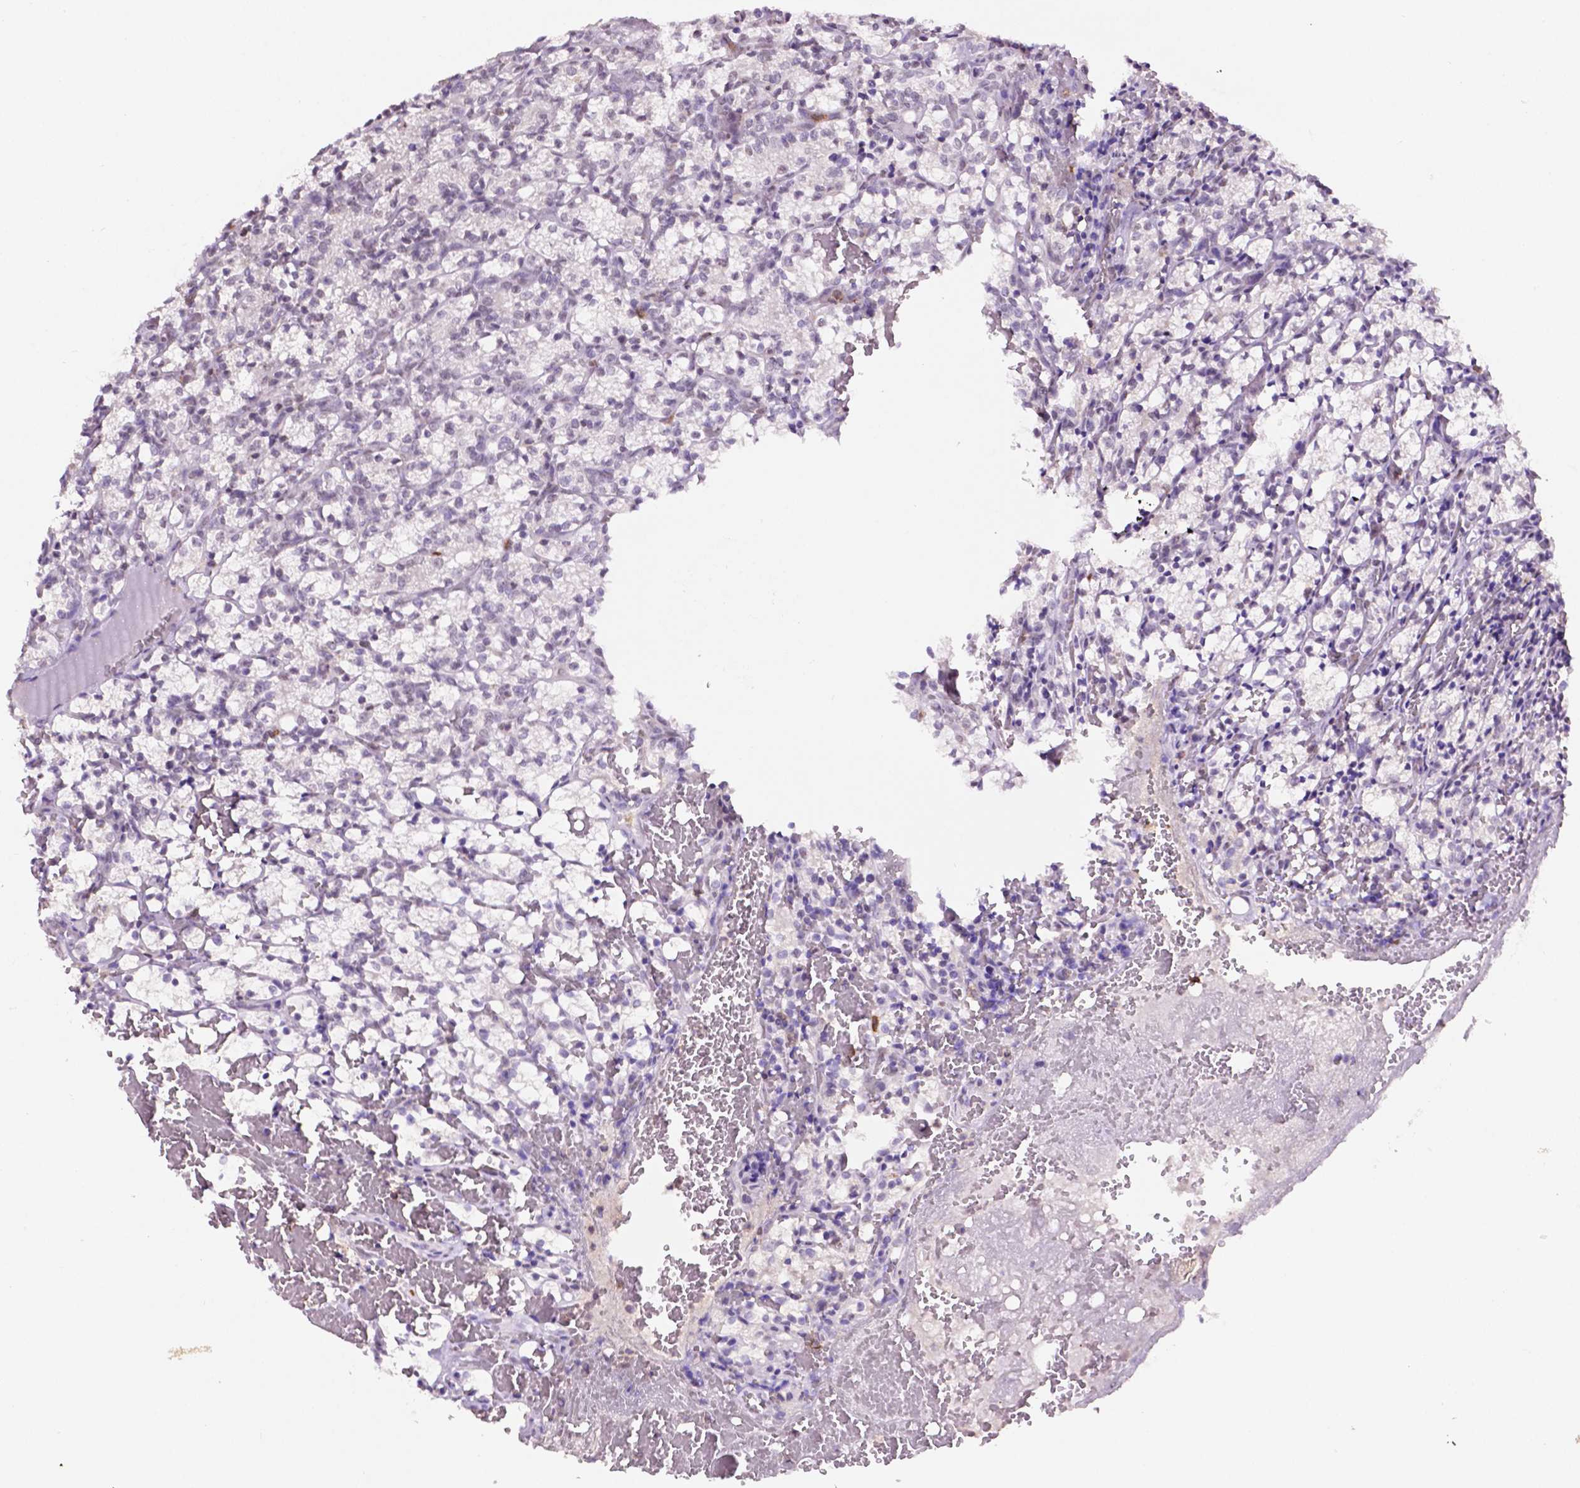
{"staining": {"intensity": "negative", "quantity": "none", "location": "none"}, "tissue": "renal cancer", "cell_type": "Tumor cells", "image_type": "cancer", "snomed": [{"axis": "morphology", "description": "Adenocarcinoma, NOS"}, {"axis": "topography", "description": "Kidney"}], "caption": "Image shows no significant protein positivity in tumor cells of adenocarcinoma (renal).", "gene": "PTPN6", "patient": {"sex": "female", "age": 69}}